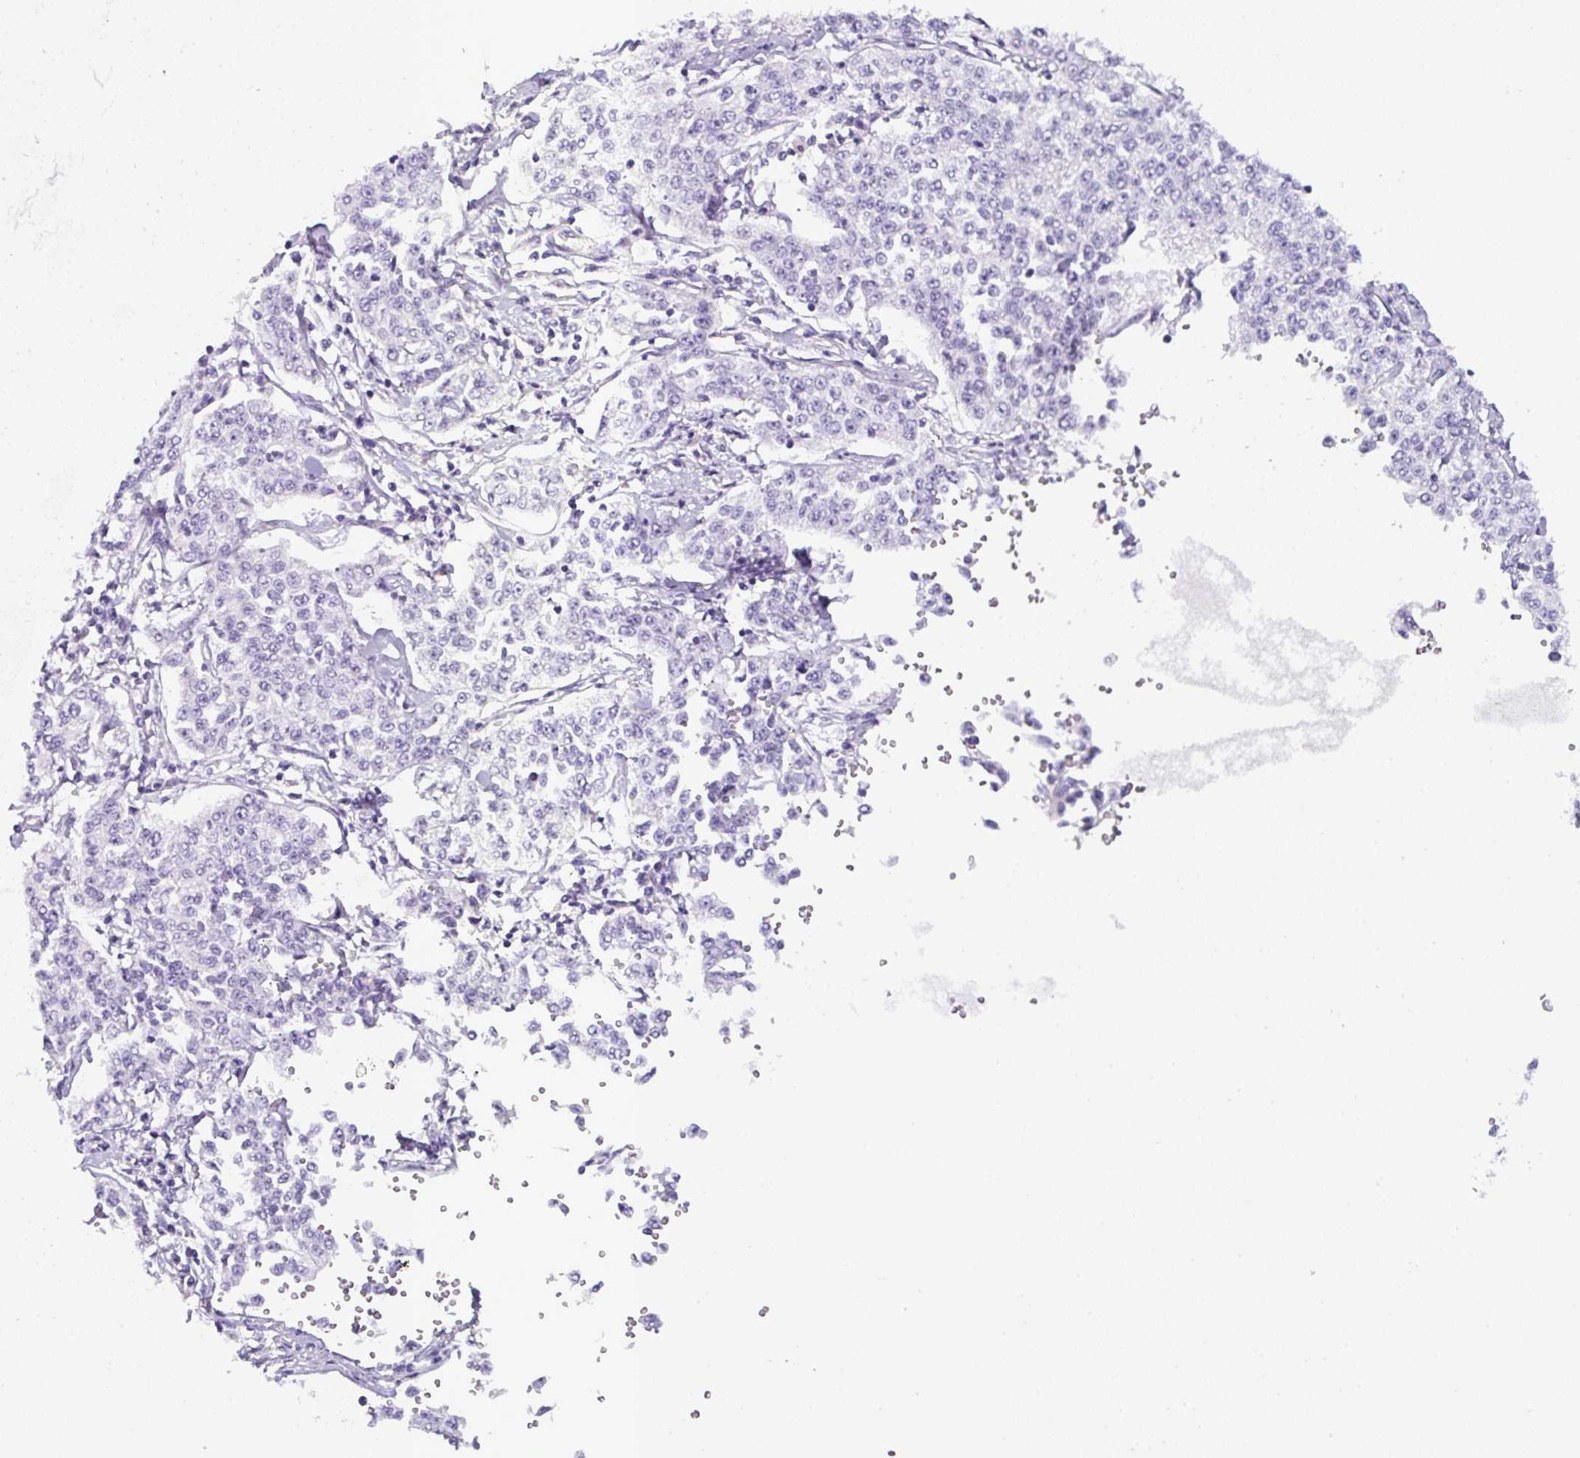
{"staining": {"intensity": "negative", "quantity": "none", "location": "none"}, "tissue": "cervical cancer", "cell_type": "Tumor cells", "image_type": "cancer", "snomed": [{"axis": "morphology", "description": "Squamous cell carcinoma, NOS"}, {"axis": "topography", "description": "Cervix"}], "caption": "Tumor cells show no significant expression in cervical cancer. (DAB immunohistochemistry (IHC), high magnification).", "gene": "OR14A2", "patient": {"sex": "female", "age": 35}}